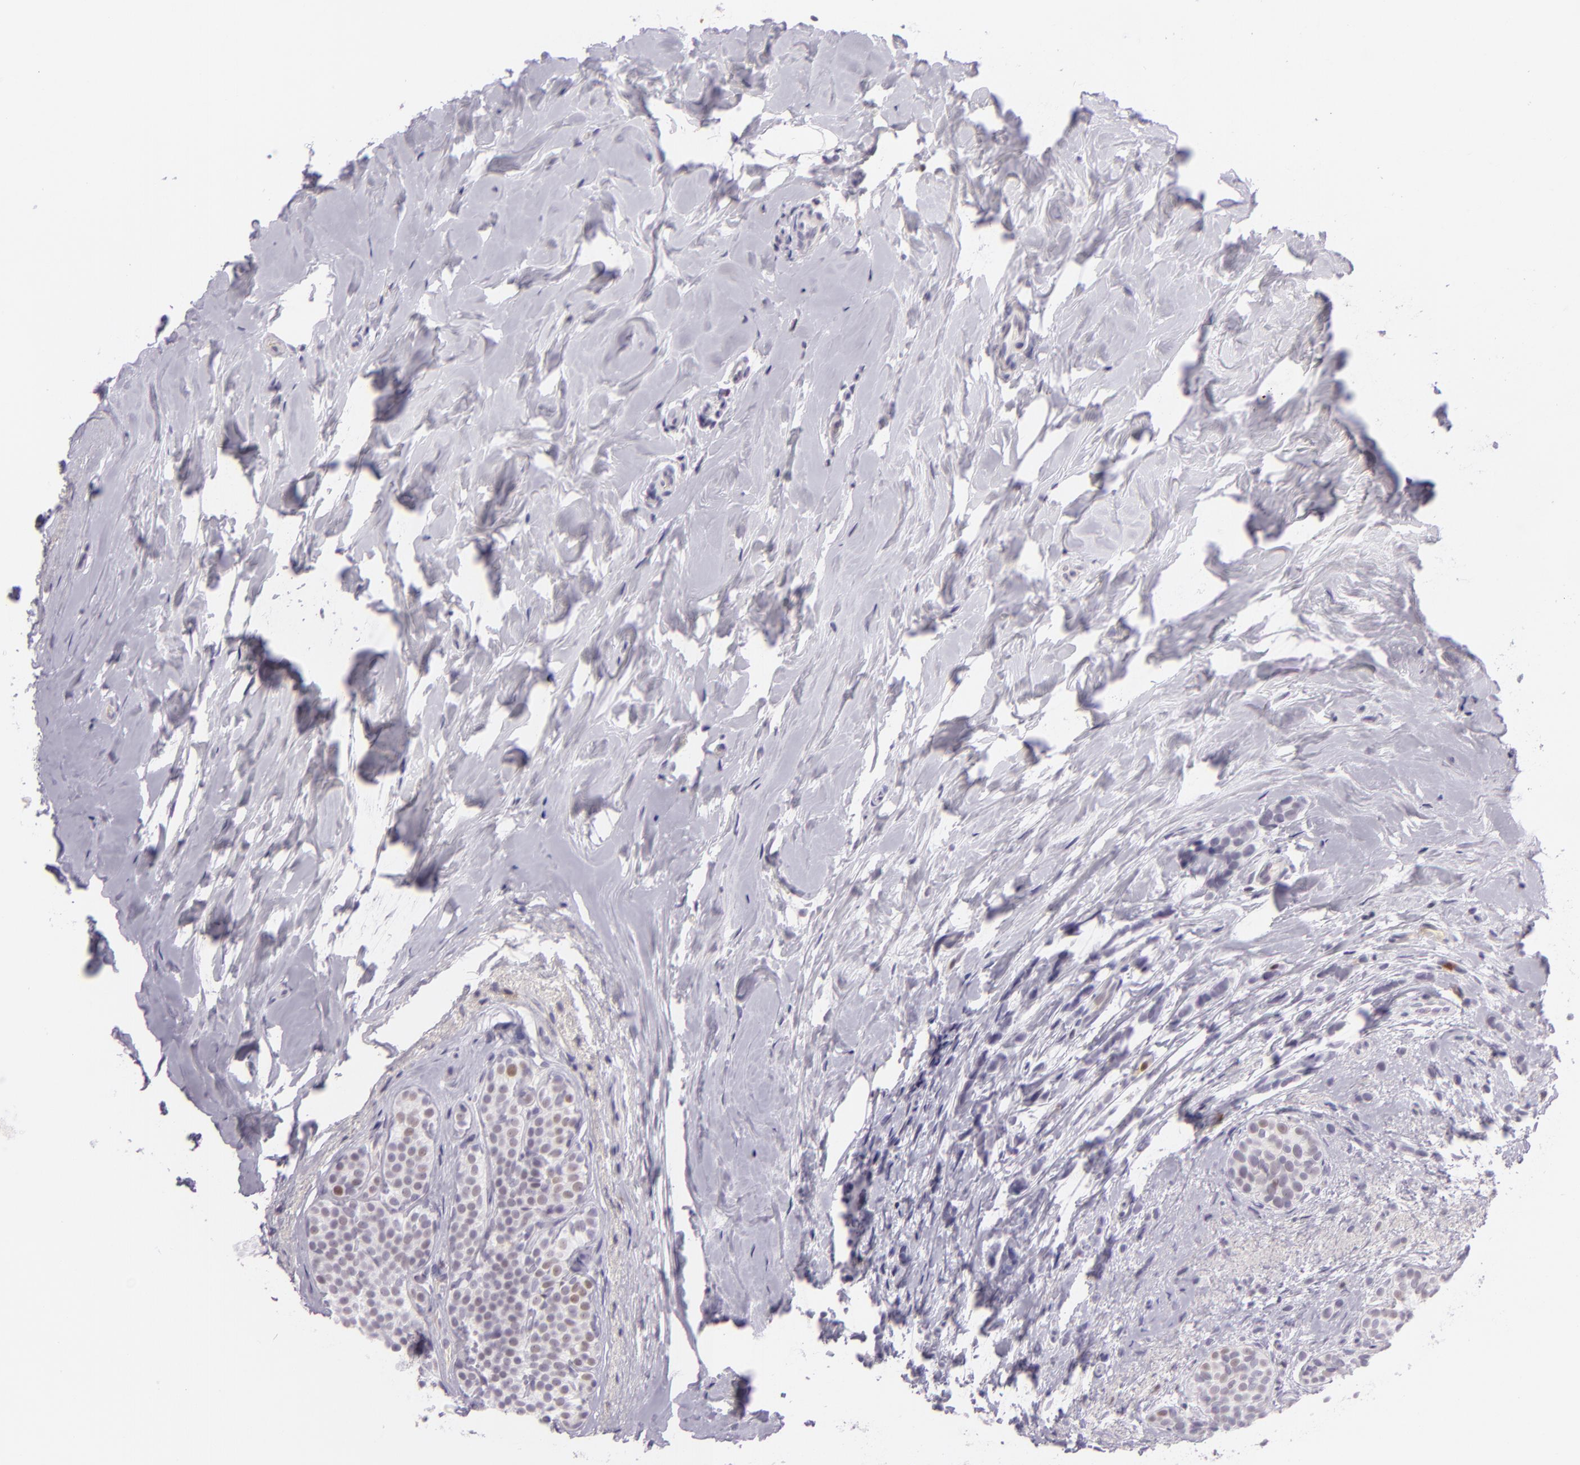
{"staining": {"intensity": "negative", "quantity": "none", "location": "none"}, "tissue": "breast cancer", "cell_type": "Tumor cells", "image_type": "cancer", "snomed": [{"axis": "morphology", "description": "Lobular carcinoma"}, {"axis": "topography", "description": "Breast"}], "caption": "A photomicrograph of human breast cancer is negative for staining in tumor cells.", "gene": "CHEK2", "patient": {"sex": "female", "age": 64}}